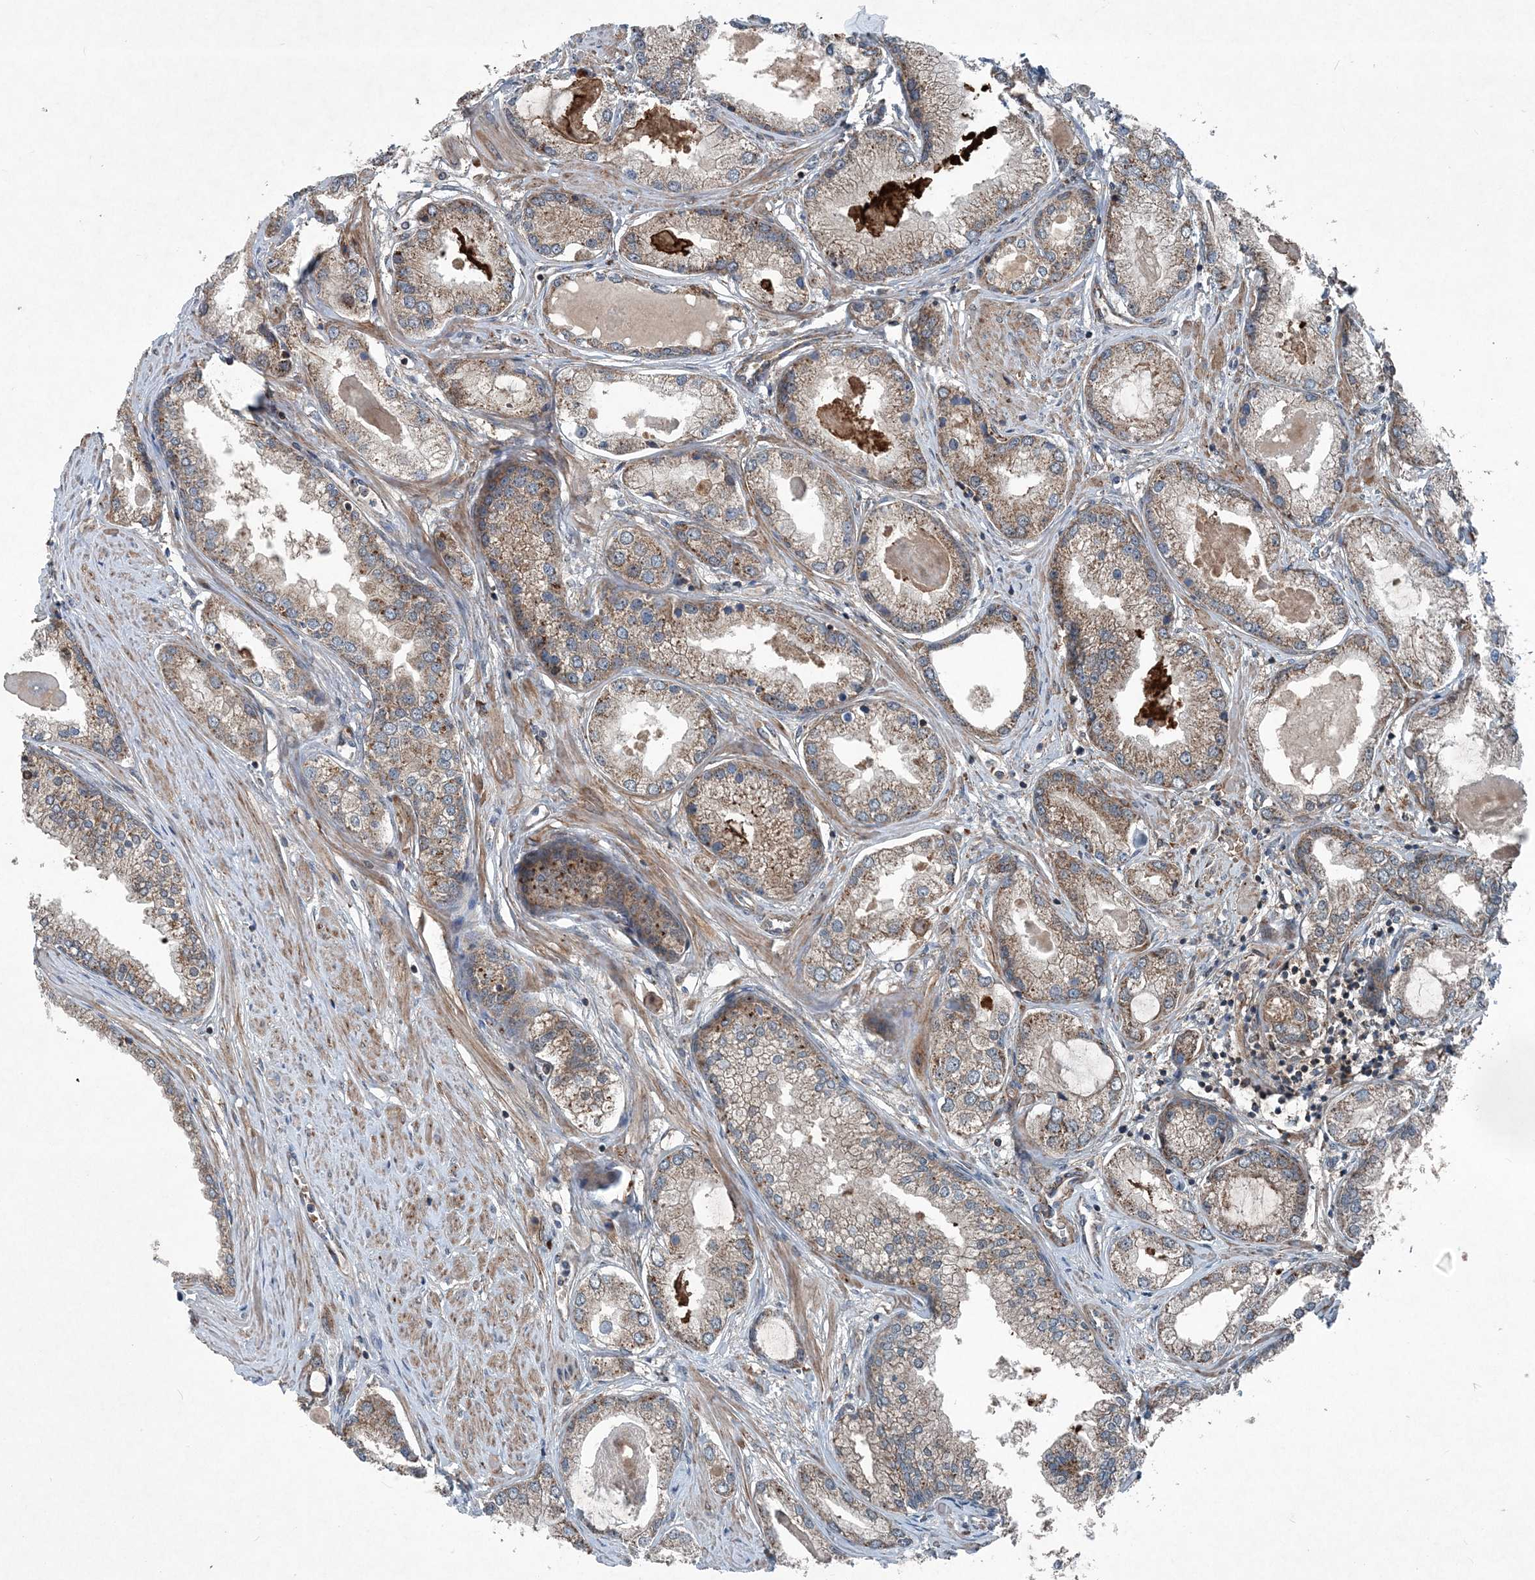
{"staining": {"intensity": "moderate", "quantity": "<25%", "location": "cytoplasmic/membranous"}, "tissue": "prostate cancer", "cell_type": "Tumor cells", "image_type": "cancer", "snomed": [{"axis": "morphology", "description": "Adenocarcinoma, Low grade"}, {"axis": "topography", "description": "Prostate"}], "caption": "Immunohistochemistry (IHC) histopathology image of human adenocarcinoma (low-grade) (prostate) stained for a protein (brown), which exhibits low levels of moderate cytoplasmic/membranous expression in approximately <25% of tumor cells.", "gene": "NDUFA2", "patient": {"sex": "male", "age": 62}}